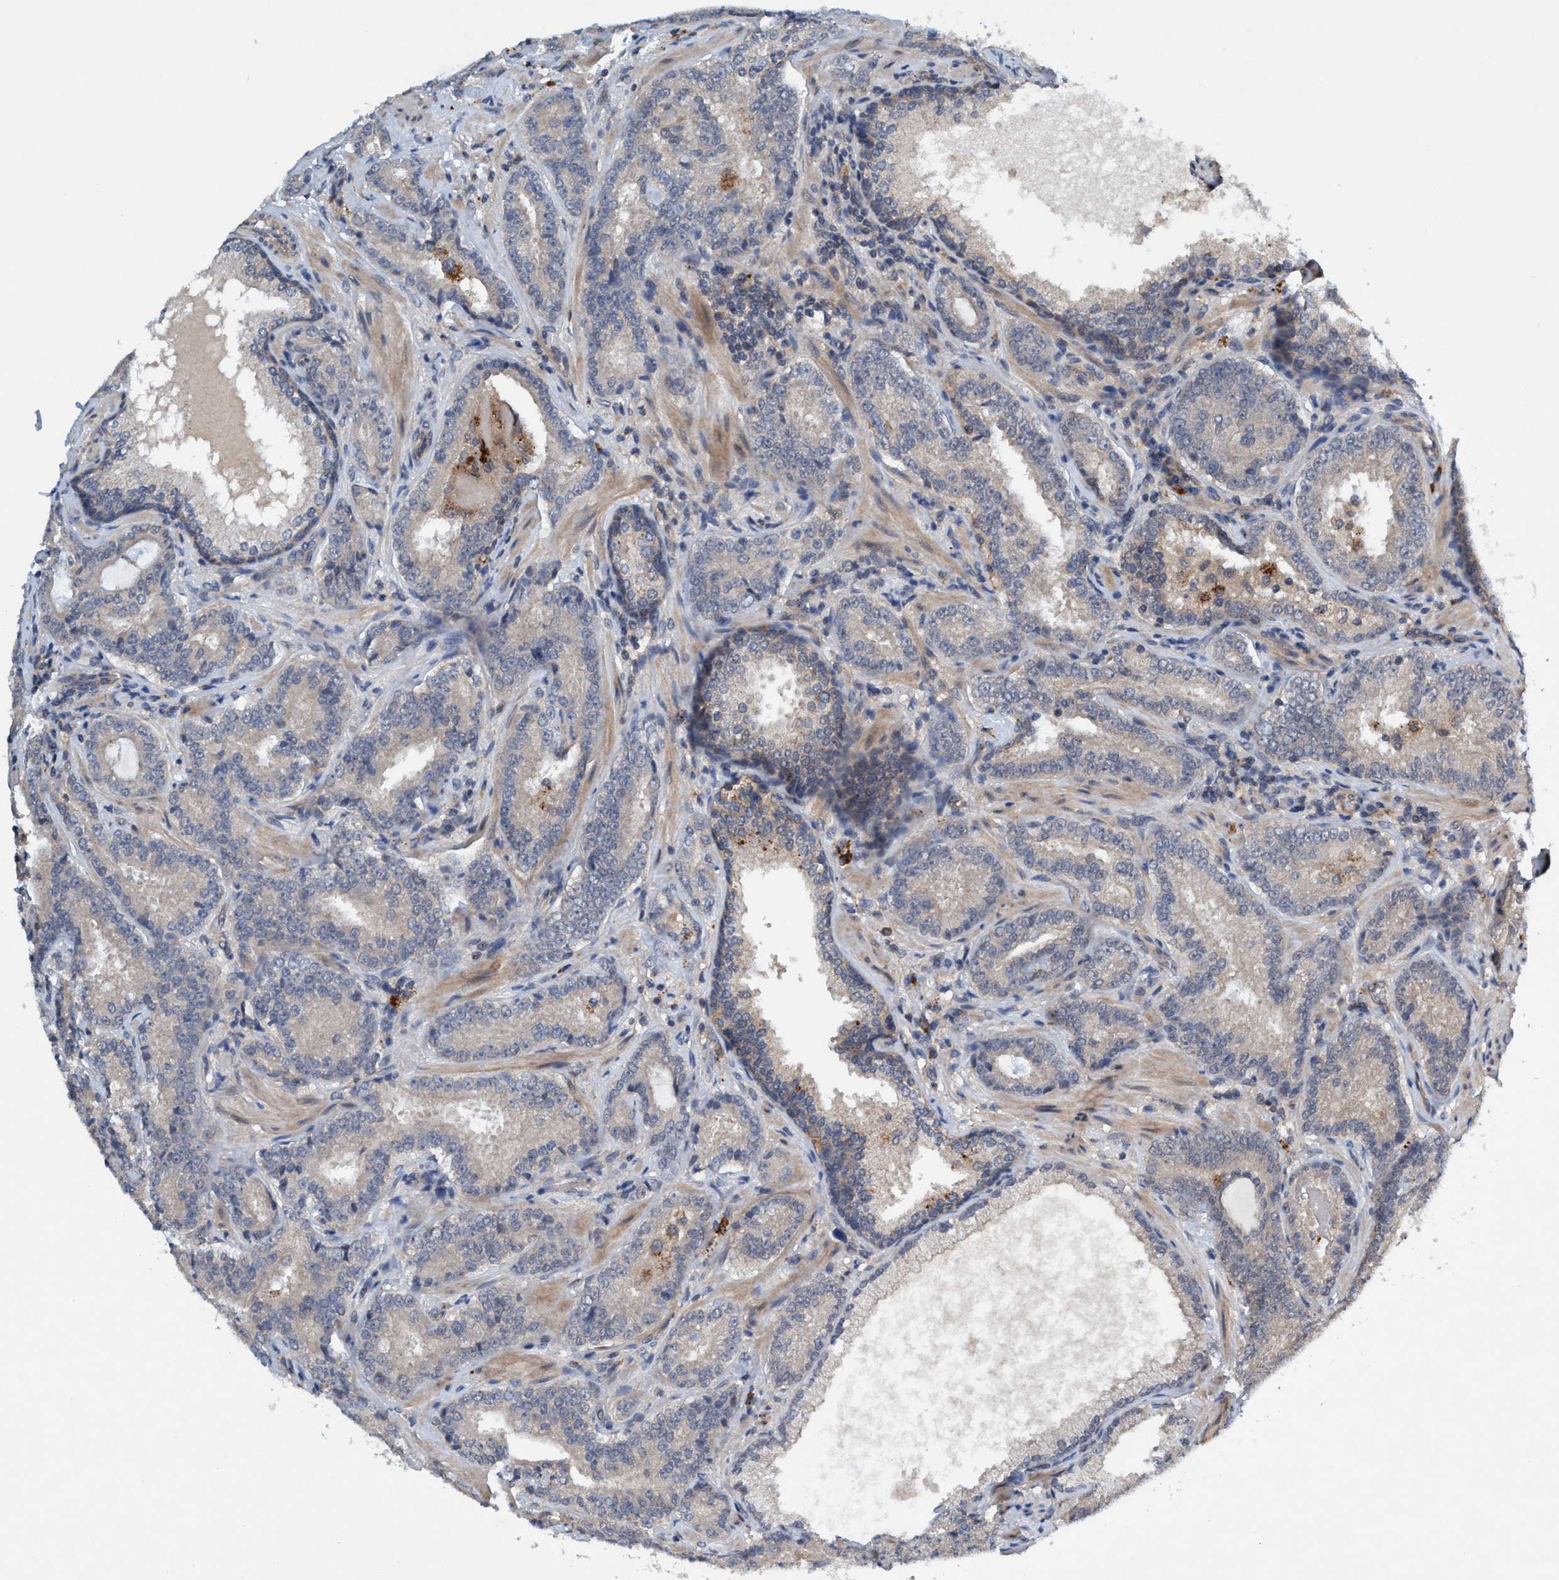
{"staining": {"intensity": "weak", "quantity": "<25%", "location": "cytoplasmic/membranous"}, "tissue": "prostate cancer", "cell_type": "Tumor cells", "image_type": "cancer", "snomed": [{"axis": "morphology", "description": "Adenocarcinoma, Low grade"}, {"axis": "topography", "description": "Prostate"}], "caption": "Immunohistochemical staining of adenocarcinoma (low-grade) (prostate) reveals no significant positivity in tumor cells.", "gene": "TRIM65", "patient": {"sex": "male", "age": 51}}